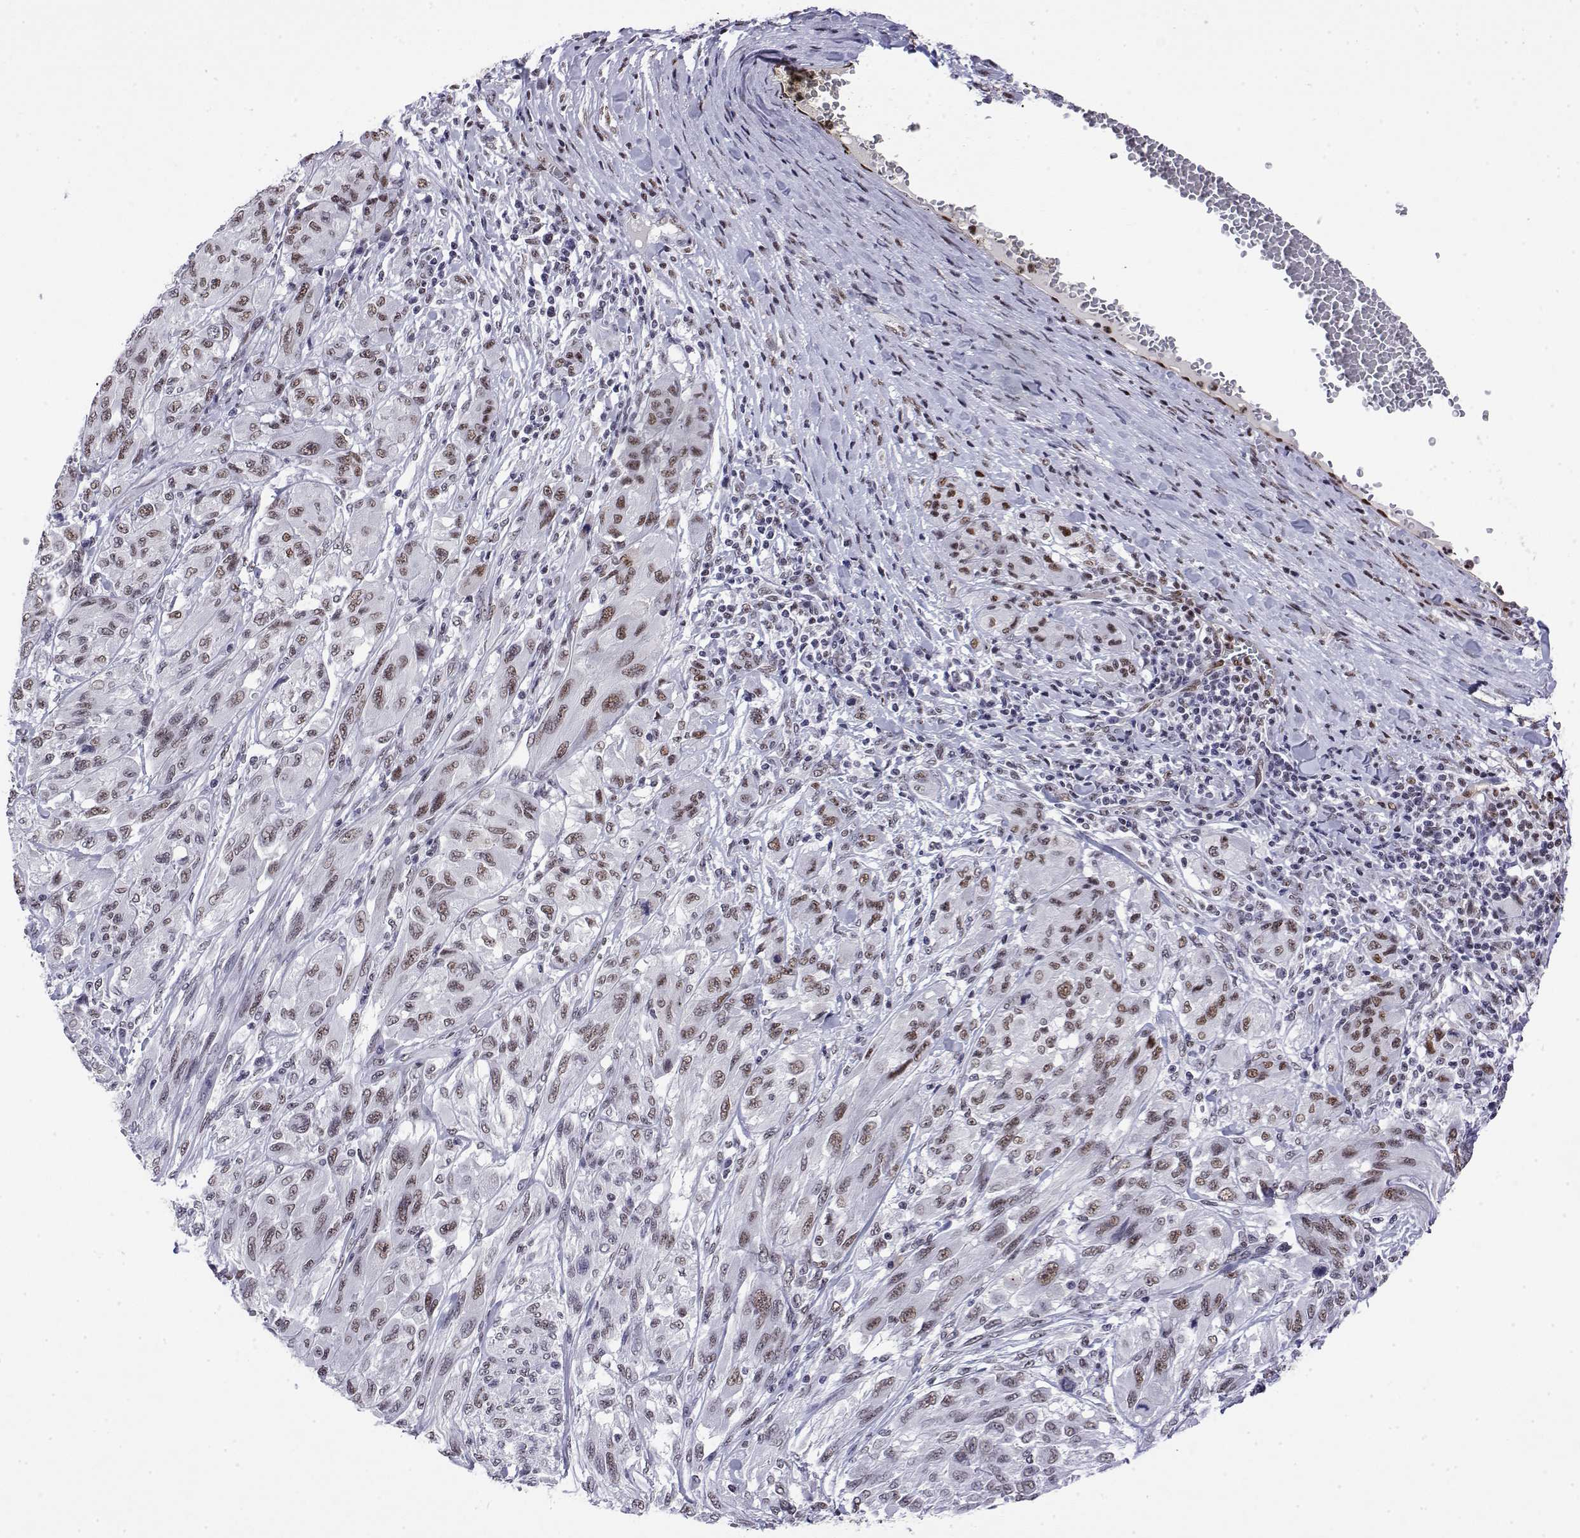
{"staining": {"intensity": "moderate", "quantity": ">75%", "location": "nuclear"}, "tissue": "melanoma", "cell_type": "Tumor cells", "image_type": "cancer", "snomed": [{"axis": "morphology", "description": "Malignant melanoma, NOS"}, {"axis": "topography", "description": "Skin"}], "caption": "There is medium levels of moderate nuclear staining in tumor cells of malignant melanoma, as demonstrated by immunohistochemical staining (brown color).", "gene": "POLDIP3", "patient": {"sex": "female", "age": 91}}